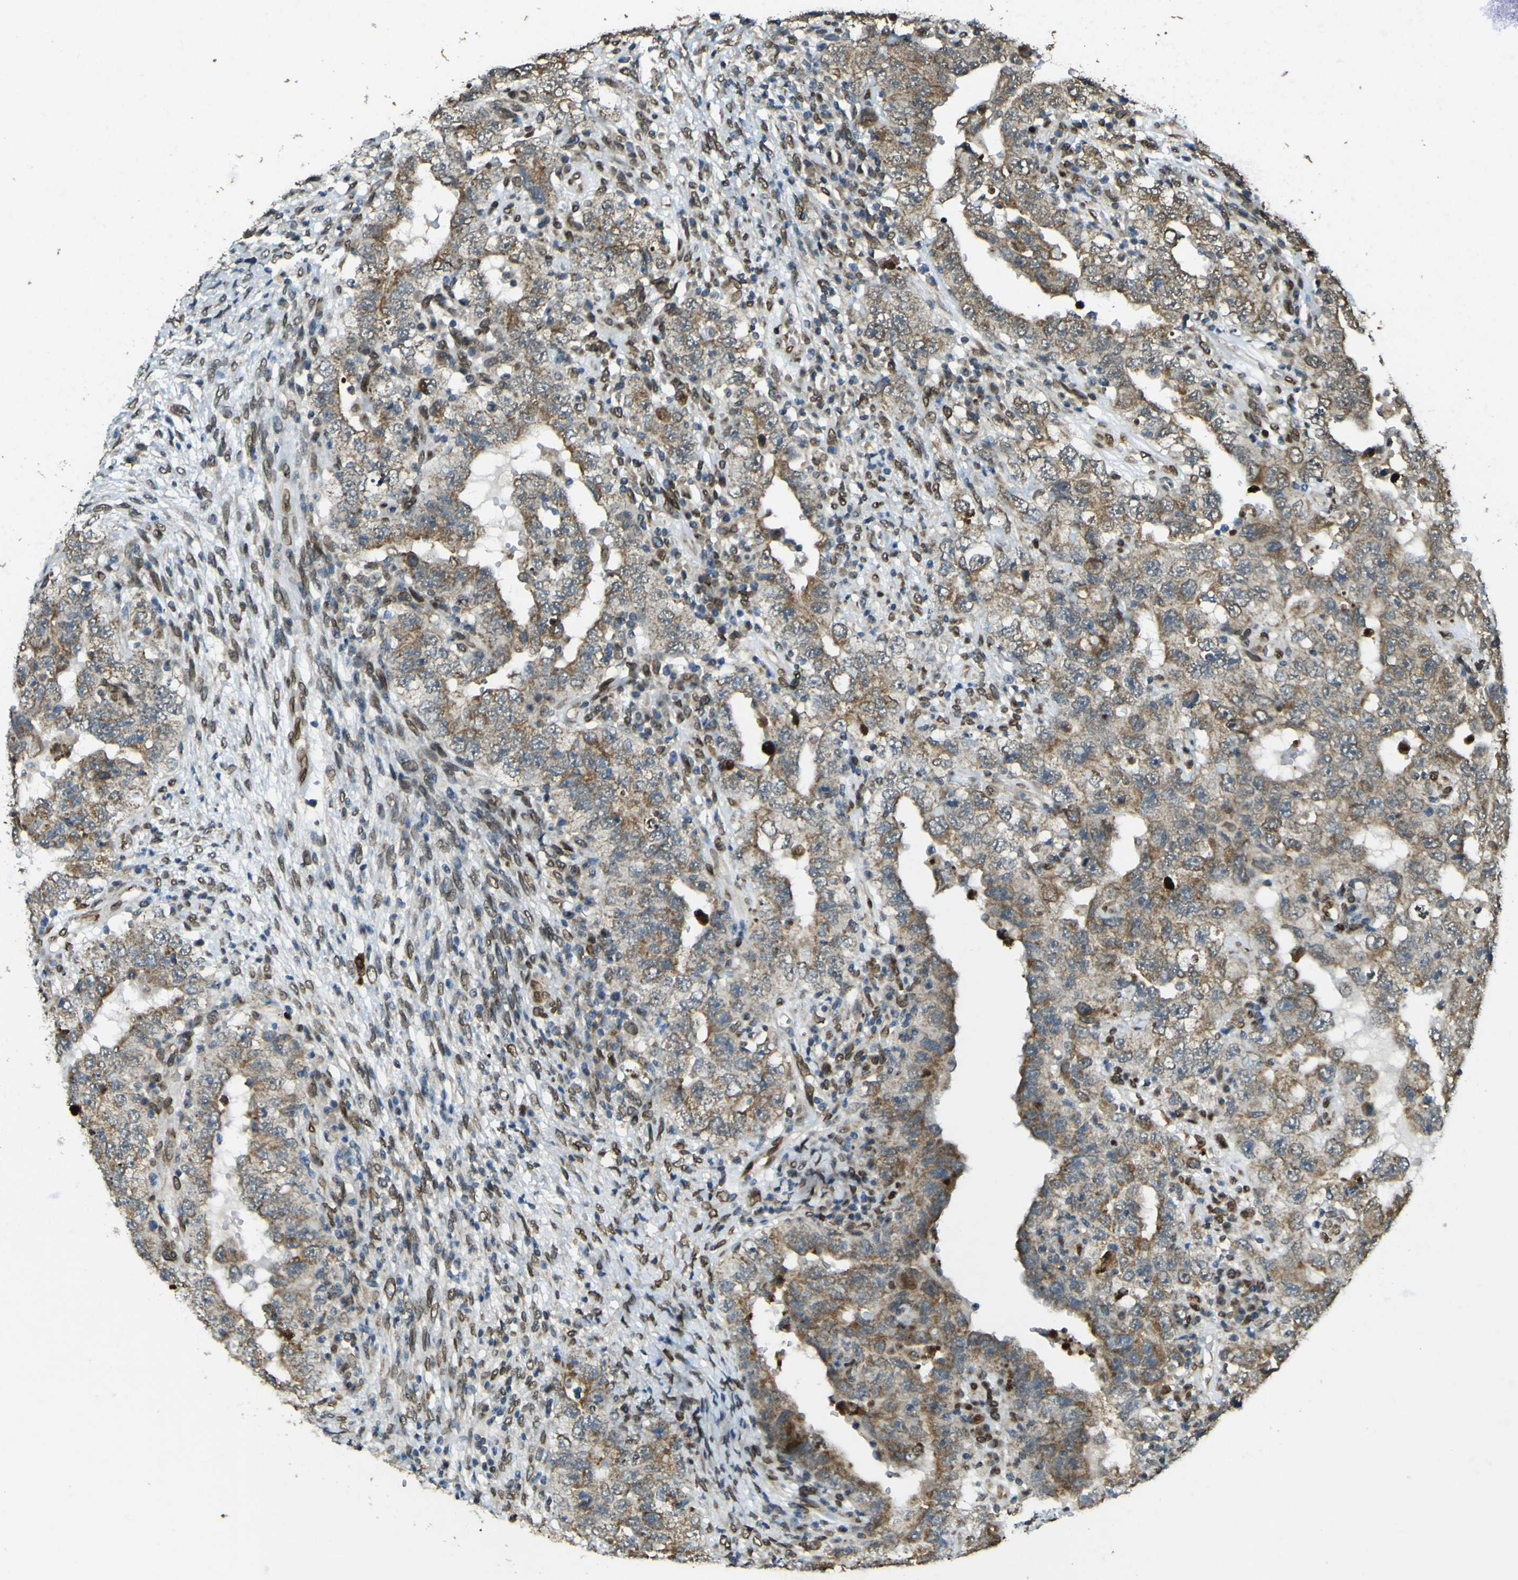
{"staining": {"intensity": "moderate", "quantity": ">75%", "location": "cytoplasmic/membranous"}, "tissue": "testis cancer", "cell_type": "Tumor cells", "image_type": "cancer", "snomed": [{"axis": "morphology", "description": "Carcinoma, Embryonal, NOS"}, {"axis": "topography", "description": "Testis"}], "caption": "Testis embryonal carcinoma stained with a protein marker reveals moderate staining in tumor cells.", "gene": "GALNT1", "patient": {"sex": "male", "age": 26}}